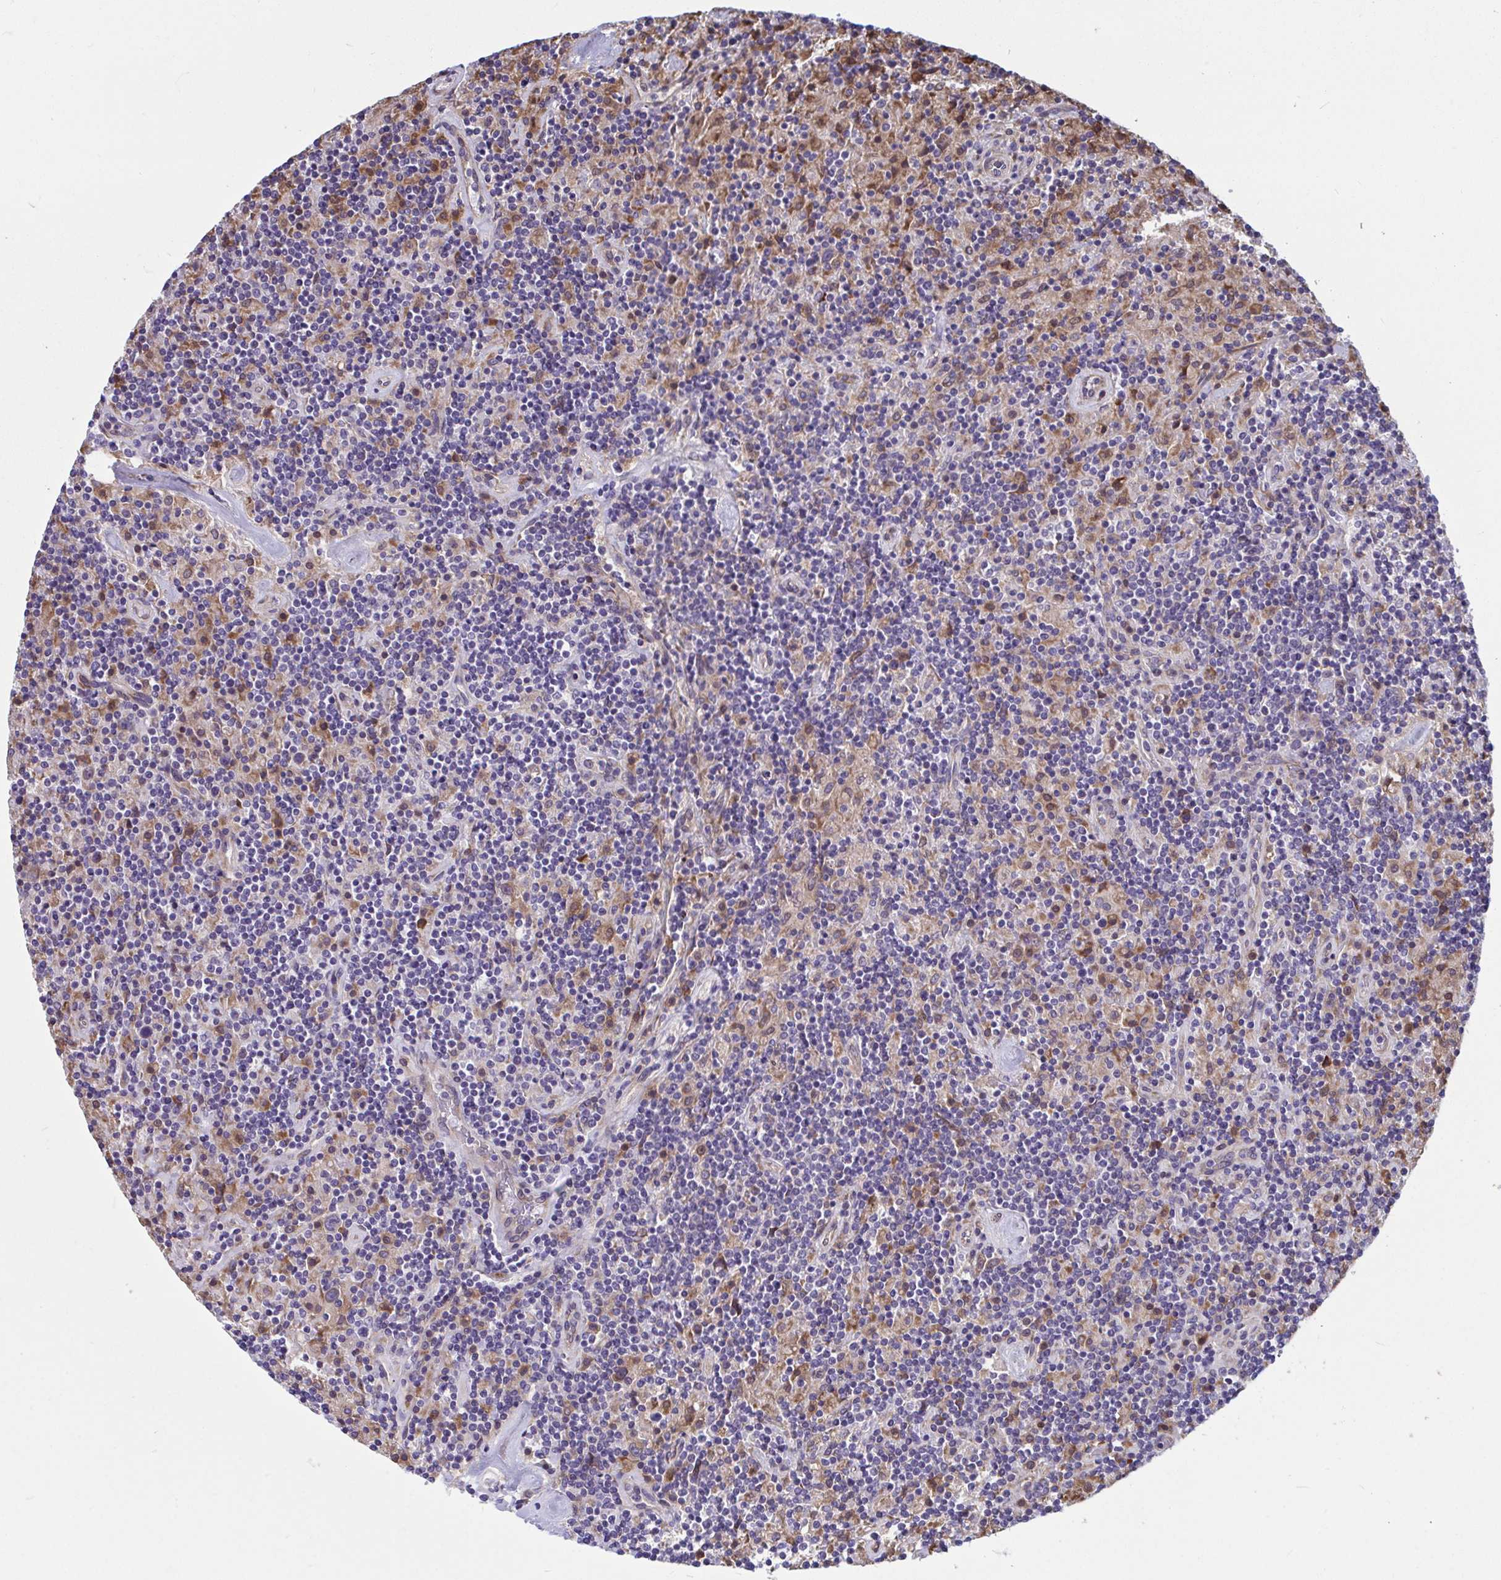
{"staining": {"intensity": "negative", "quantity": "none", "location": "none"}, "tissue": "lymphoma", "cell_type": "Tumor cells", "image_type": "cancer", "snomed": [{"axis": "morphology", "description": "Hodgkin's disease, NOS"}, {"axis": "topography", "description": "Lymph node"}], "caption": "DAB immunohistochemical staining of lymphoma displays no significant staining in tumor cells. (DAB (3,3'-diaminobenzidine) immunohistochemistry with hematoxylin counter stain).", "gene": "WBP1", "patient": {"sex": "male", "age": 70}}